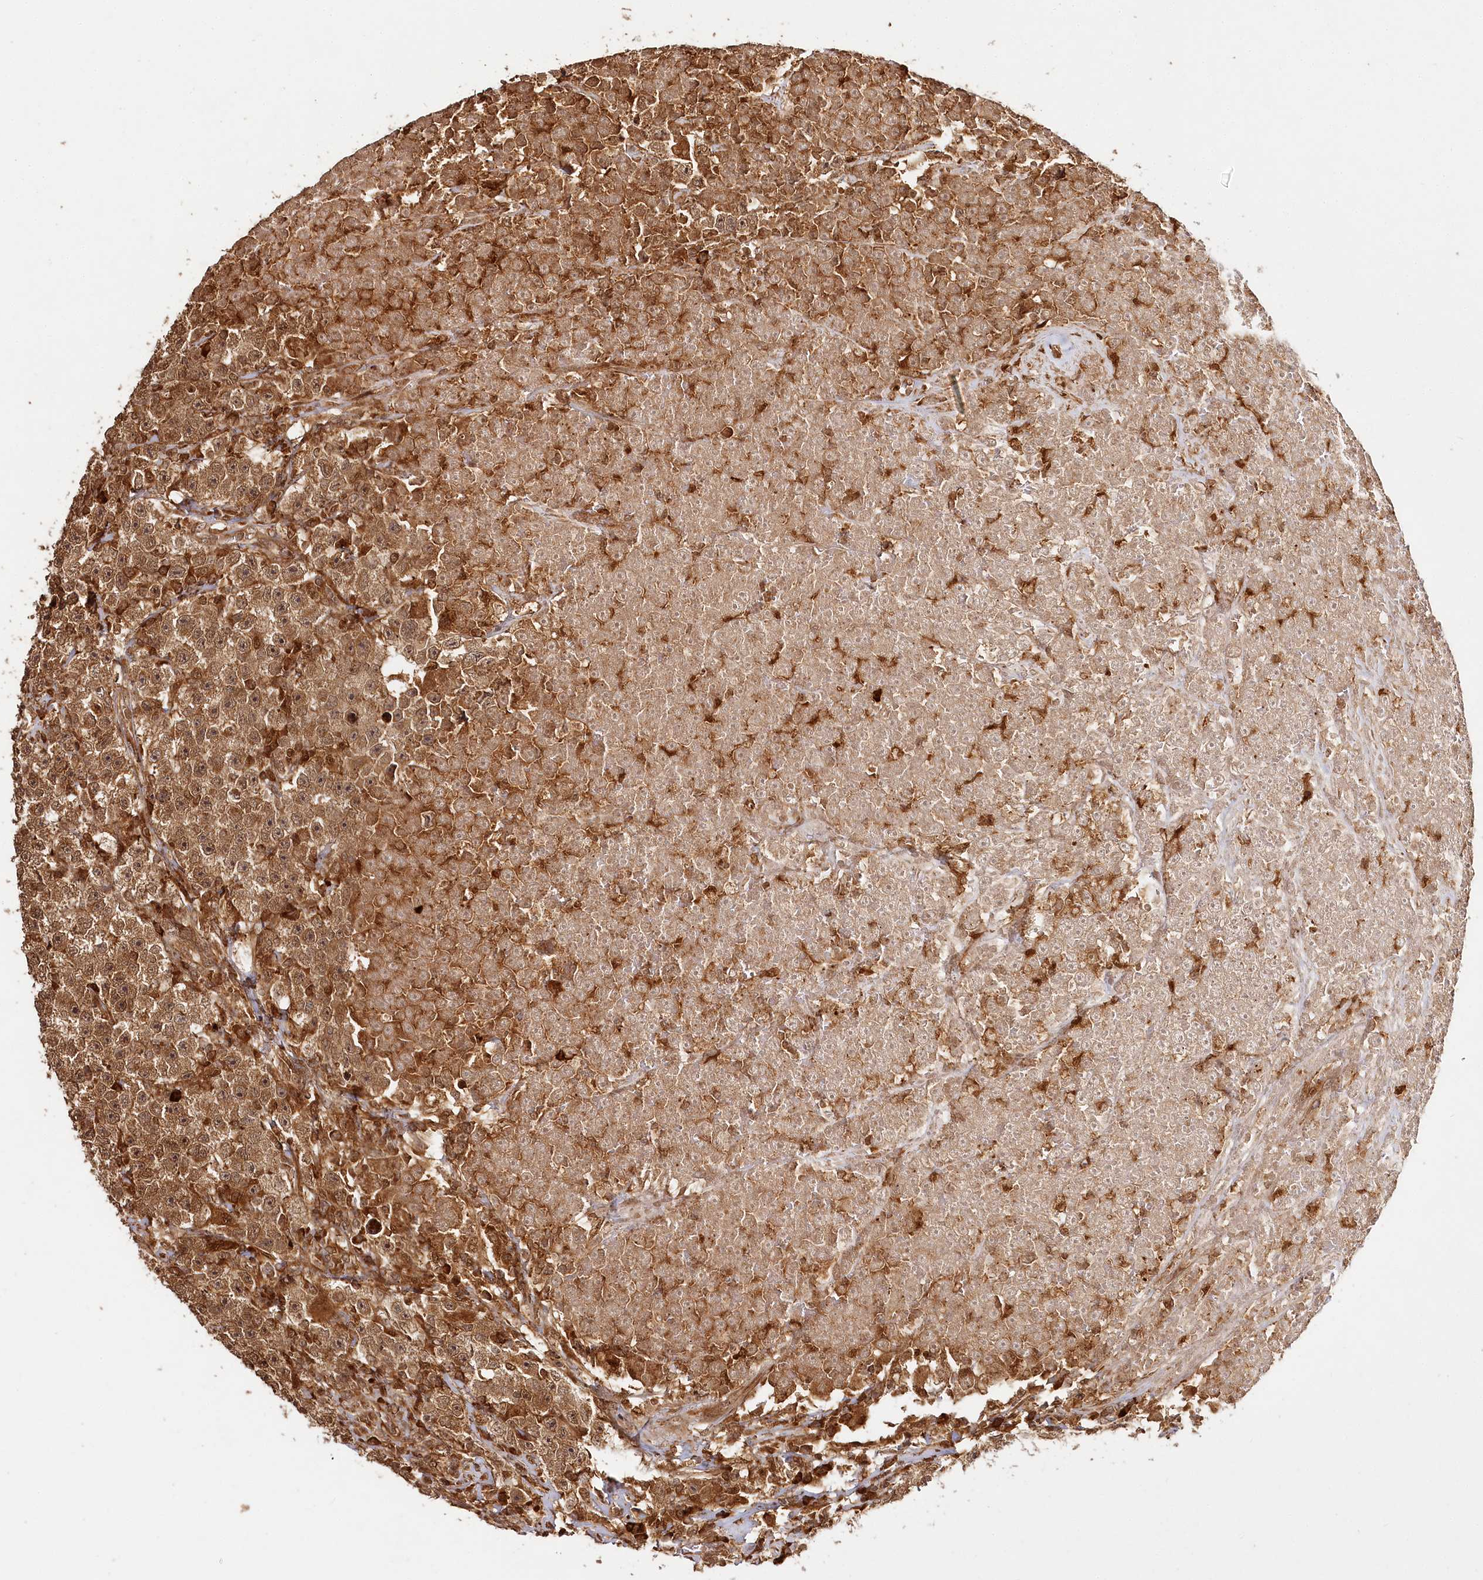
{"staining": {"intensity": "strong", "quantity": ">75%", "location": "cytoplasmic/membranous,nuclear"}, "tissue": "testis cancer", "cell_type": "Tumor cells", "image_type": "cancer", "snomed": [{"axis": "morphology", "description": "Seminoma, NOS"}, {"axis": "topography", "description": "Testis"}], "caption": "Seminoma (testis) stained for a protein (brown) exhibits strong cytoplasmic/membranous and nuclear positive expression in about >75% of tumor cells.", "gene": "ULK2", "patient": {"sex": "male", "age": 22}}